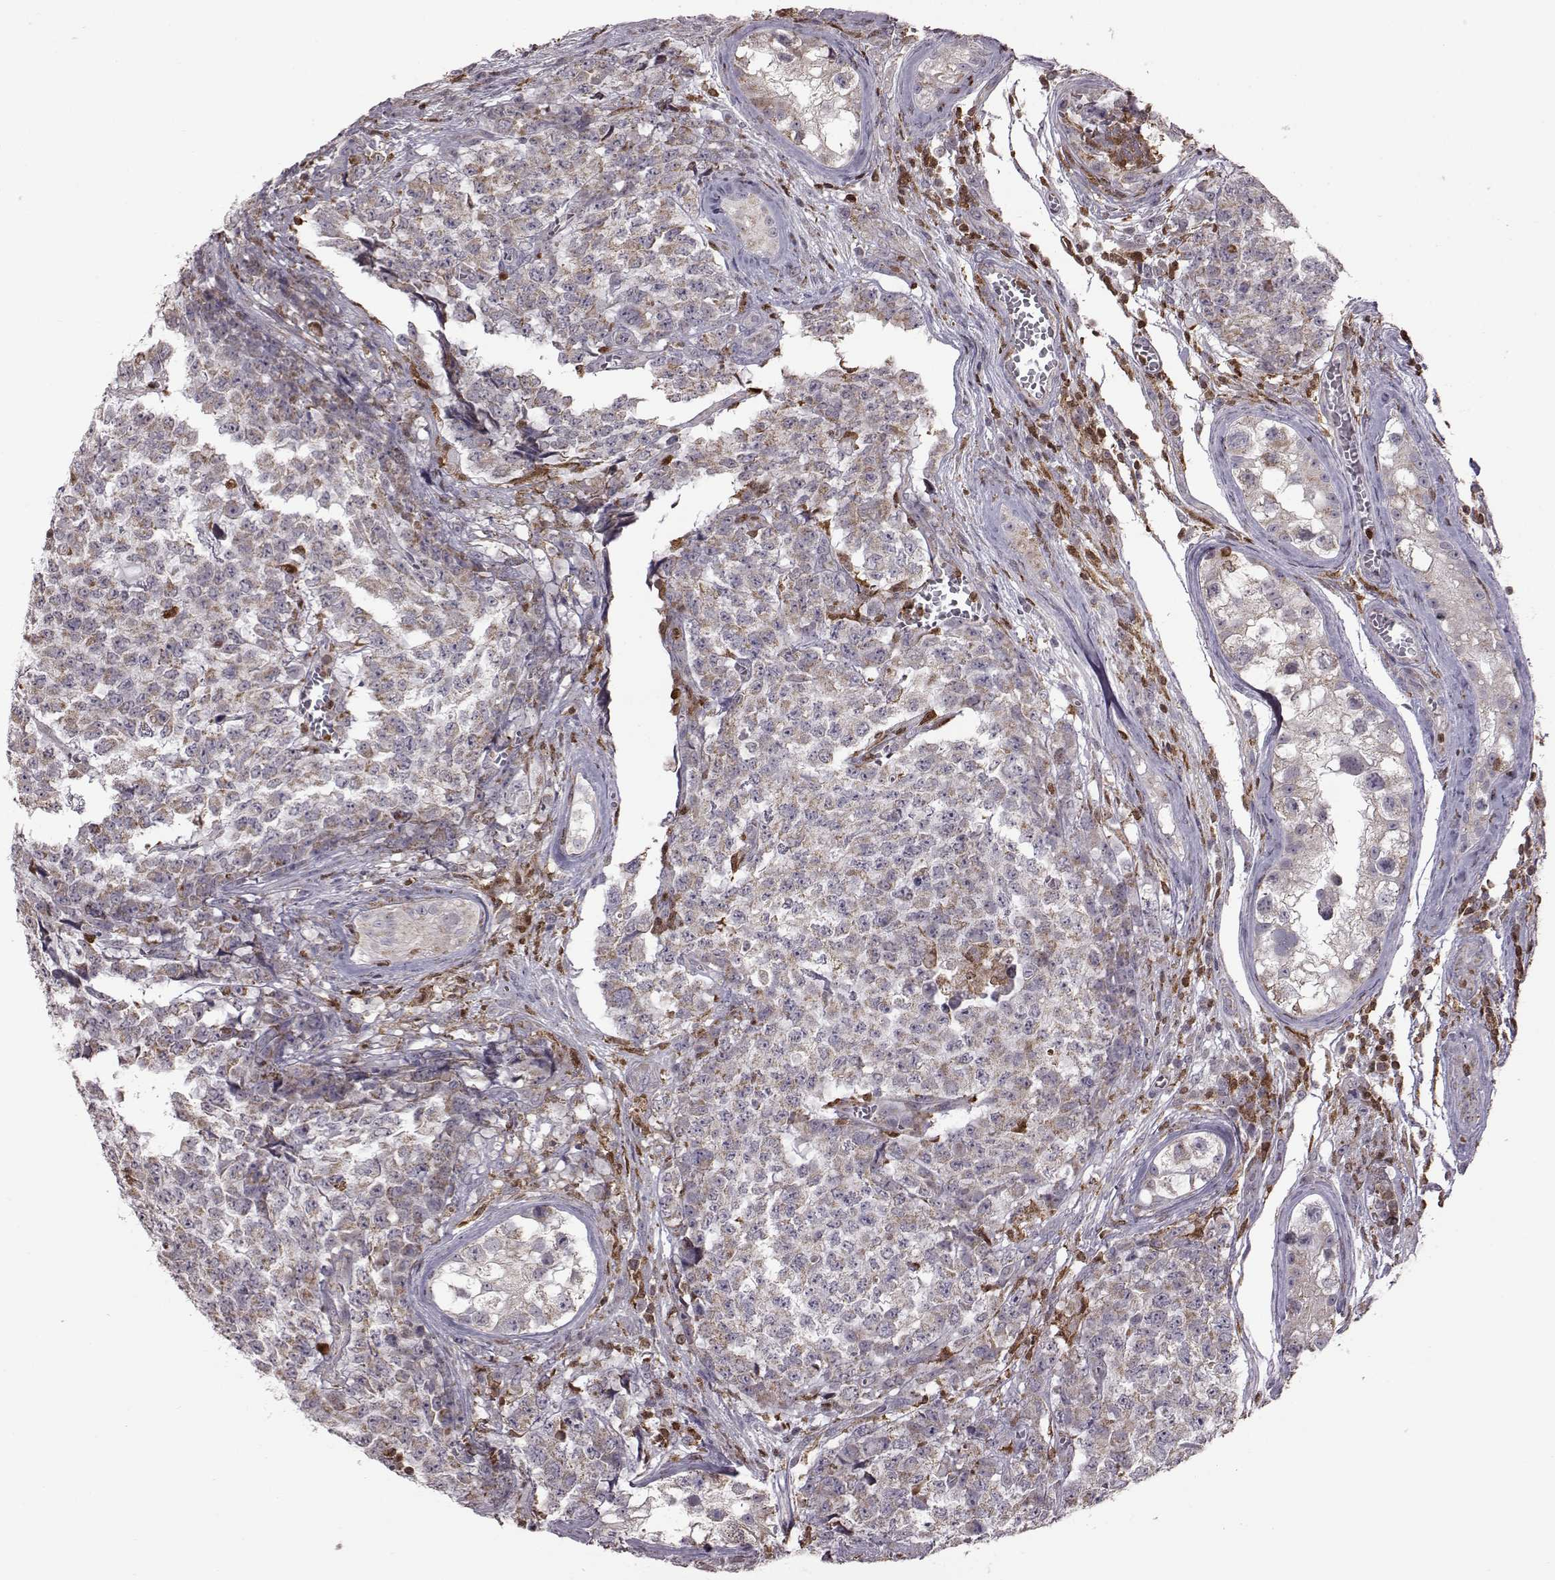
{"staining": {"intensity": "weak", "quantity": "<25%", "location": "cytoplasmic/membranous"}, "tissue": "testis cancer", "cell_type": "Tumor cells", "image_type": "cancer", "snomed": [{"axis": "morphology", "description": "Carcinoma, Embryonal, NOS"}, {"axis": "topography", "description": "Testis"}], "caption": "The micrograph demonstrates no staining of tumor cells in embryonal carcinoma (testis).", "gene": "DOK2", "patient": {"sex": "male", "age": 23}}